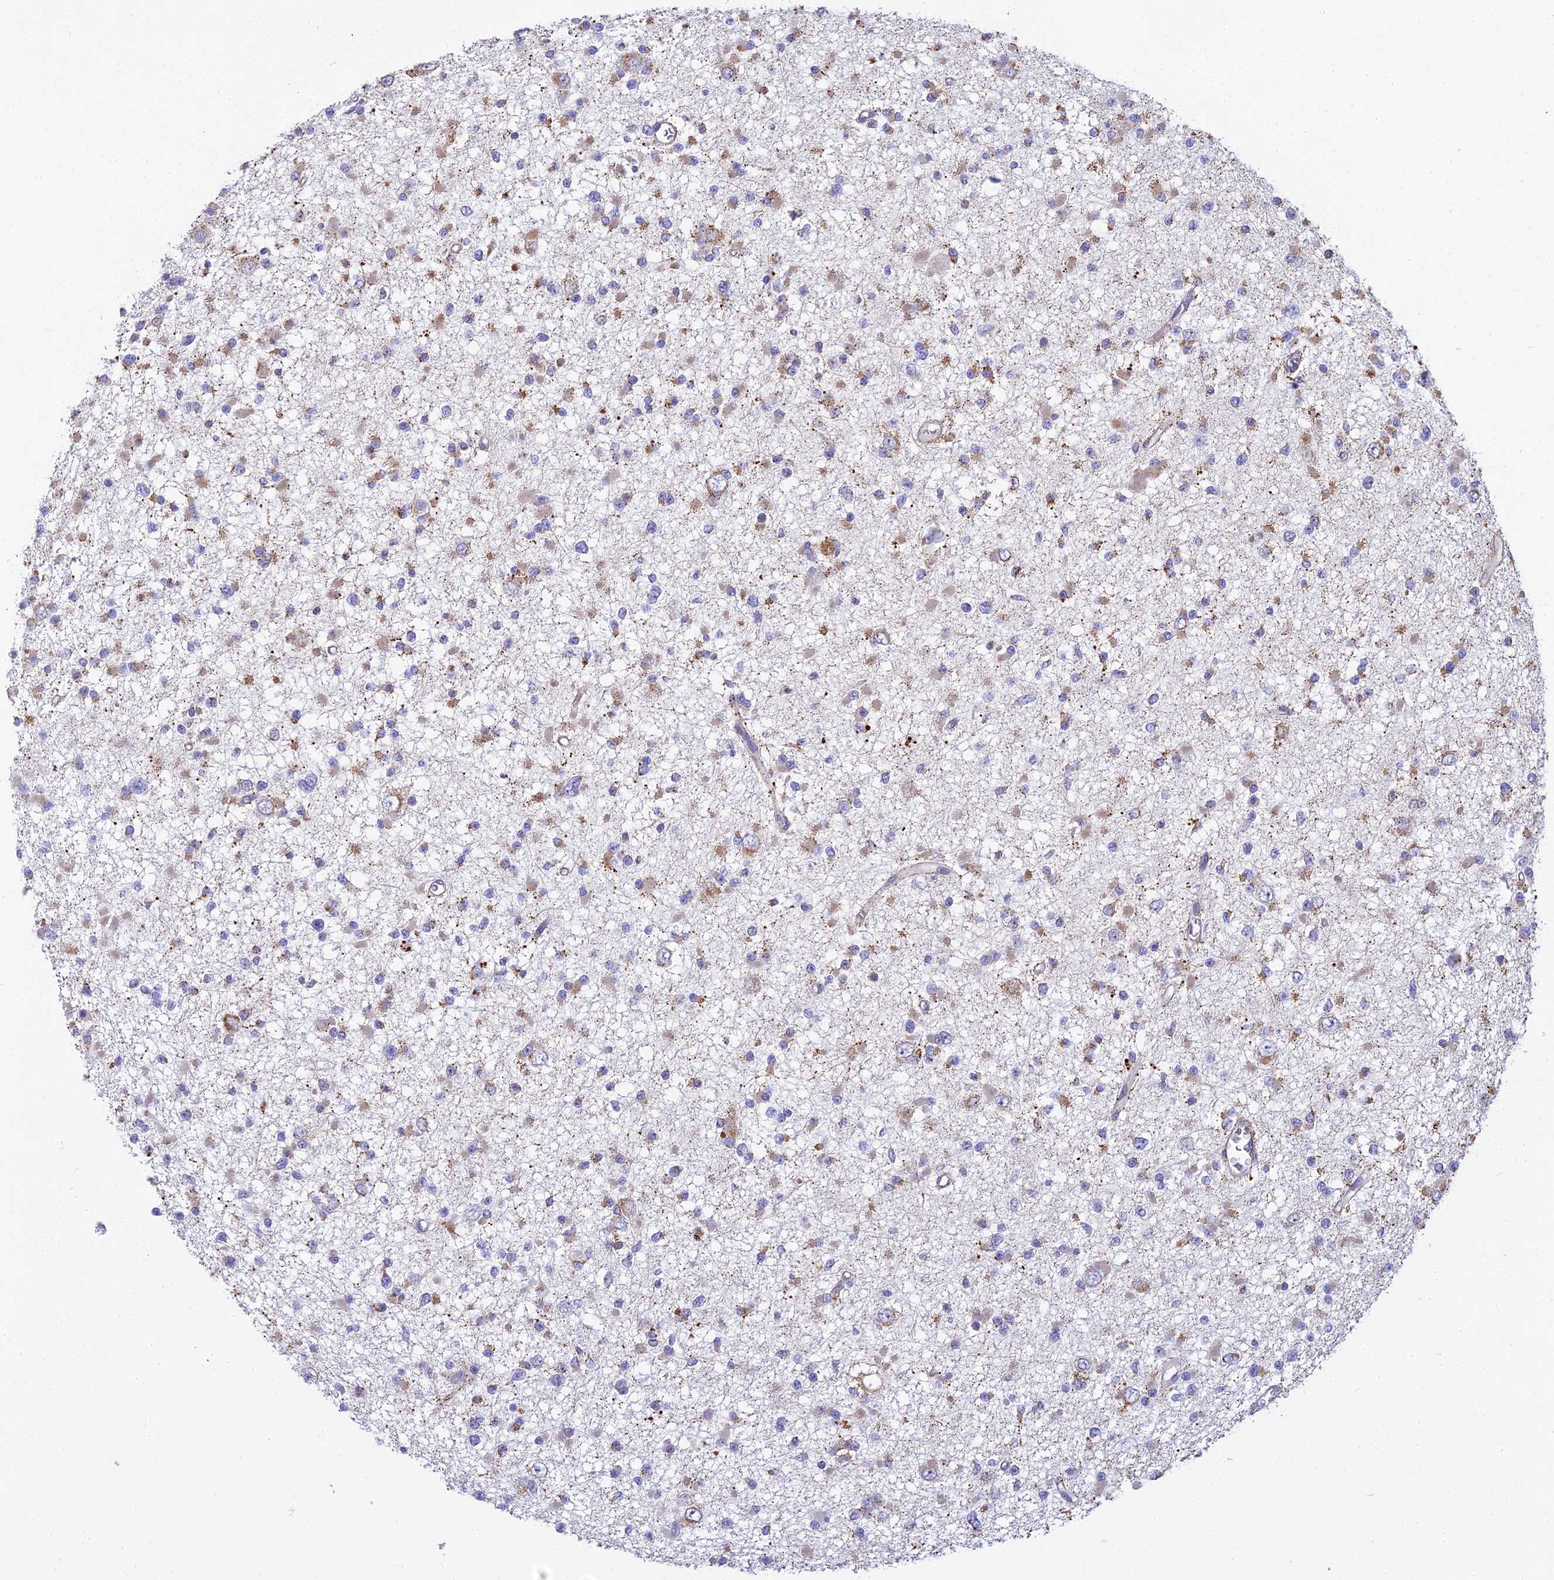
{"staining": {"intensity": "weak", "quantity": "25%-75%", "location": "cytoplasmic/membranous"}, "tissue": "glioma", "cell_type": "Tumor cells", "image_type": "cancer", "snomed": [{"axis": "morphology", "description": "Glioma, malignant, Low grade"}, {"axis": "topography", "description": "Brain"}], "caption": "DAB (3,3'-diaminobenzidine) immunohistochemical staining of human malignant glioma (low-grade) reveals weak cytoplasmic/membranous protein staining in approximately 25%-75% of tumor cells.", "gene": "CLCN7", "patient": {"sex": "female", "age": 22}}